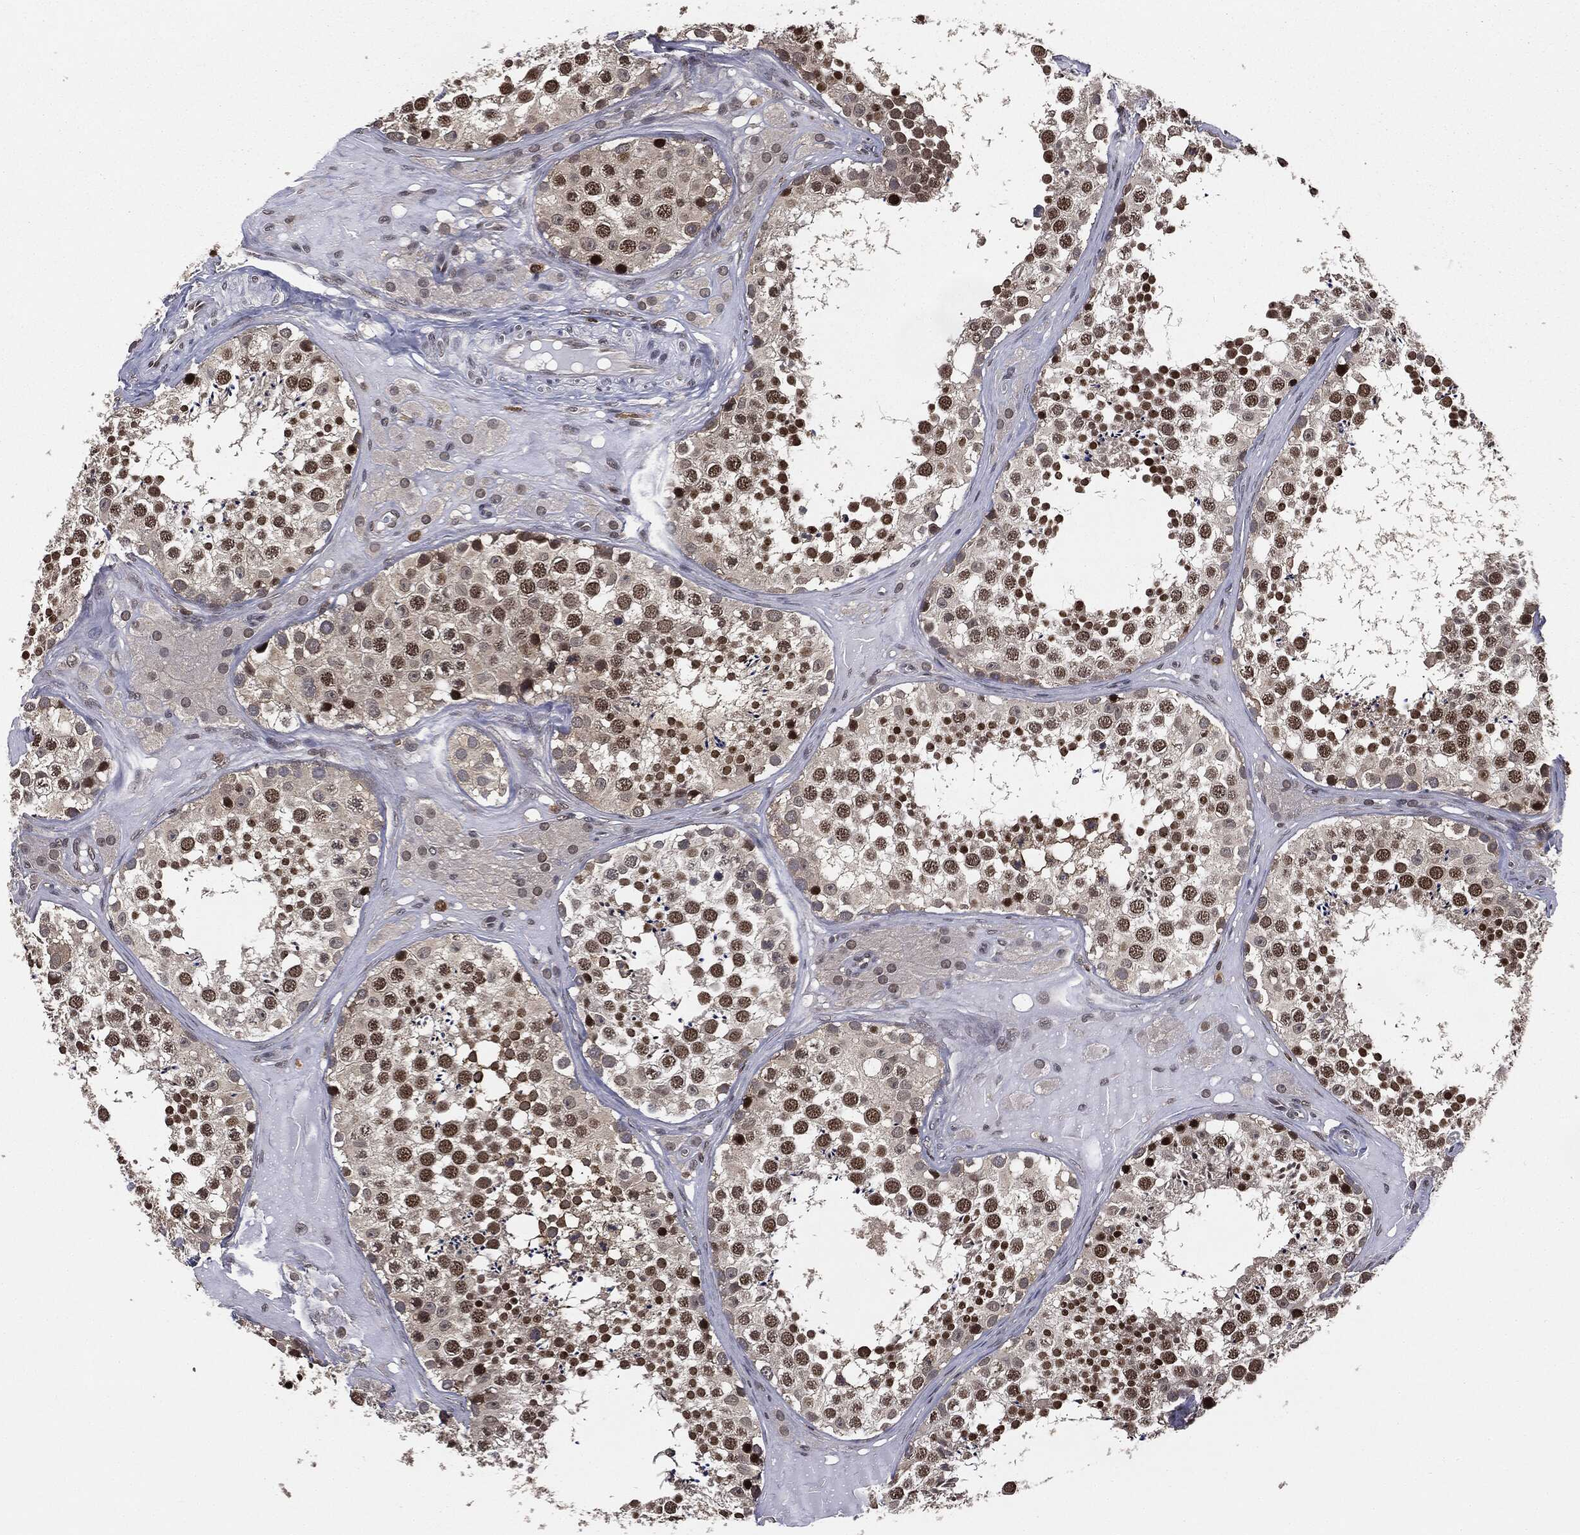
{"staining": {"intensity": "strong", "quantity": "25%-75%", "location": "nuclear"}, "tissue": "testis", "cell_type": "Cells in seminiferous ducts", "image_type": "normal", "snomed": [{"axis": "morphology", "description": "Normal tissue, NOS"}, {"axis": "topography", "description": "Testis"}], "caption": "Normal testis reveals strong nuclear expression in about 25%-75% of cells in seminiferous ducts The protein is stained brown, and the nuclei are stained in blue (DAB IHC with brightfield microscopy, high magnification)..", "gene": "TBC1D22A", "patient": {"sex": "male", "age": 31}}